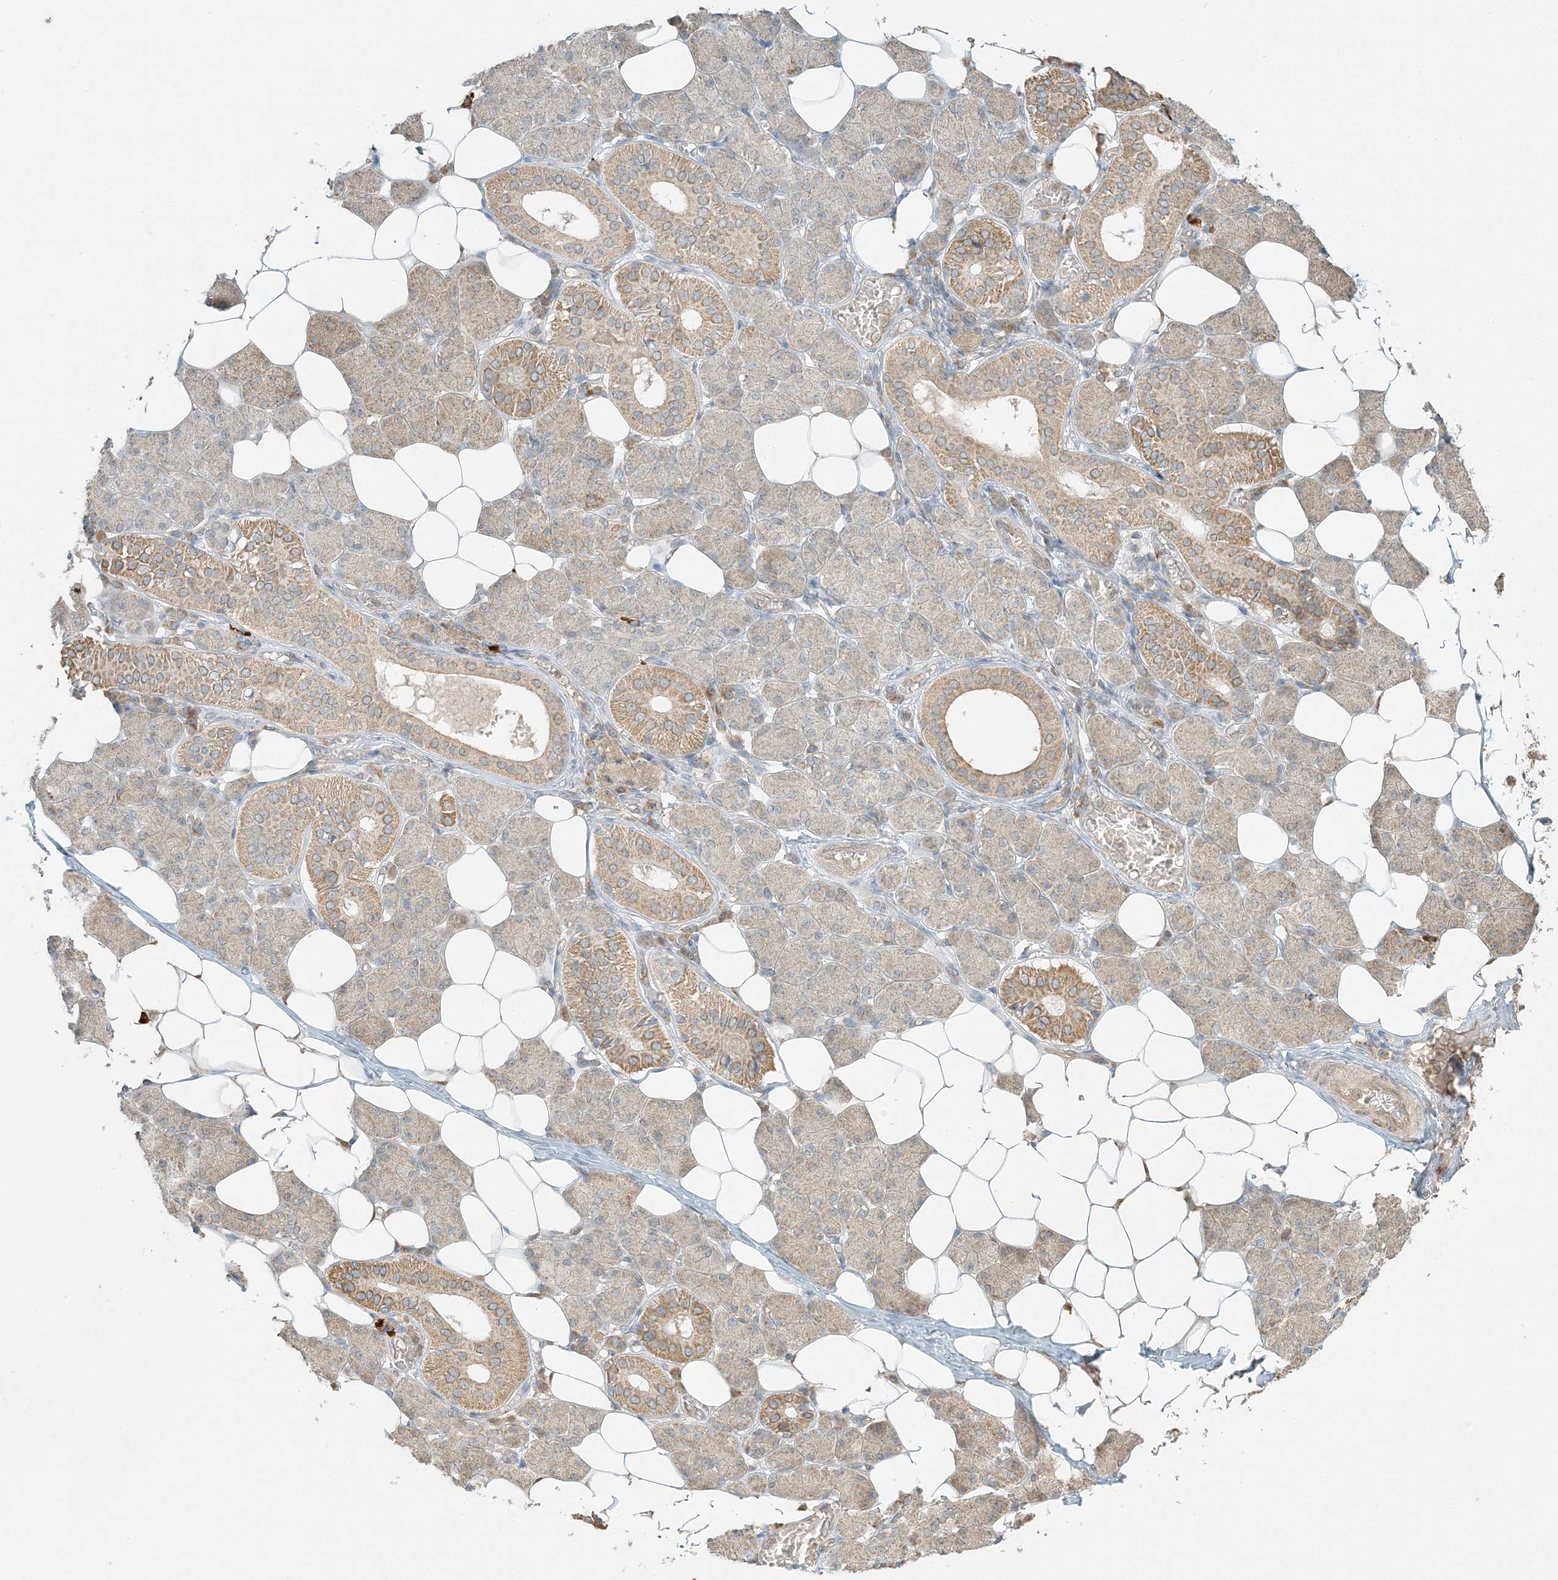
{"staining": {"intensity": "moderate", "quantity": ">75%", "location": "cytoplasmic/membranous"}, "tissue": "salivary gland", "cell_type": "Glandular cells", "image_type": "normal", "snomed": [{"axis": "morphology", "description": "Normal tissue, NOS"}, {"axis": "topography", "description": "Salivary gland"}], "caption": "Salivary gland stained with DAB (3,3'-diaminobenzidine) immunohistochemistry shows medium levels of moderate cytoplasmic/membranous positivity in about >75% of glandular cells.", "gene": "MCOLN1", "patient": {"sex": "female", "age": 33}}